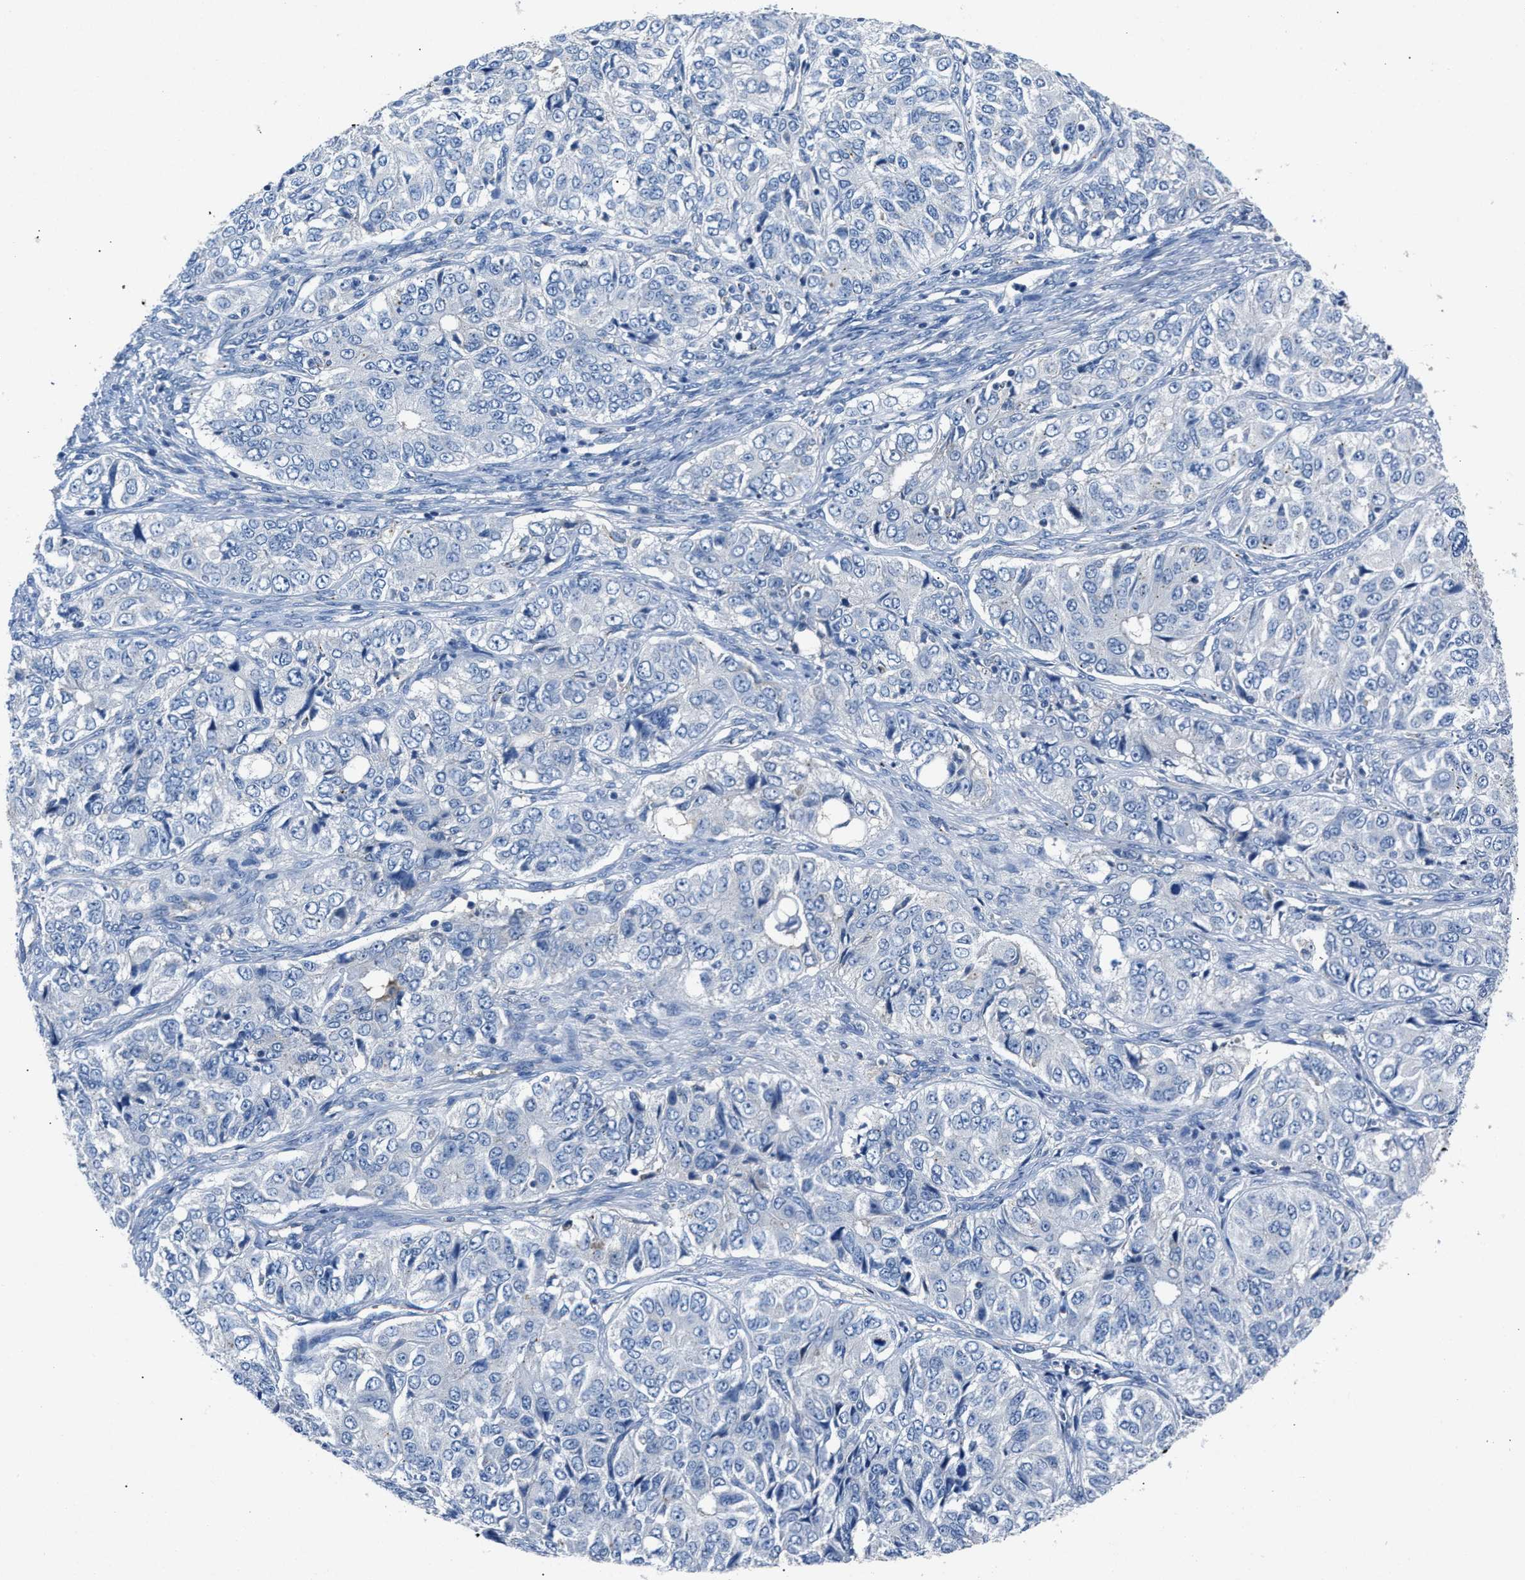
{"staining": {"intensity": "negative", "quantity": "none", "location": "none"}, "tissue": "ovarian cancer", "cell_type": "Tumor cells", "image_type": "cancer", "snomed": [{"axis": "morphology", "description": "Carcinoma, endometroid"}, {"axis": "topography", "description": "Ovary"}], "caption": "The micrograph displays no staining of tumor cells in ovarian cancer.", "gene": "DNAAF5", "patient": {"sex": "female", "age": 51}}